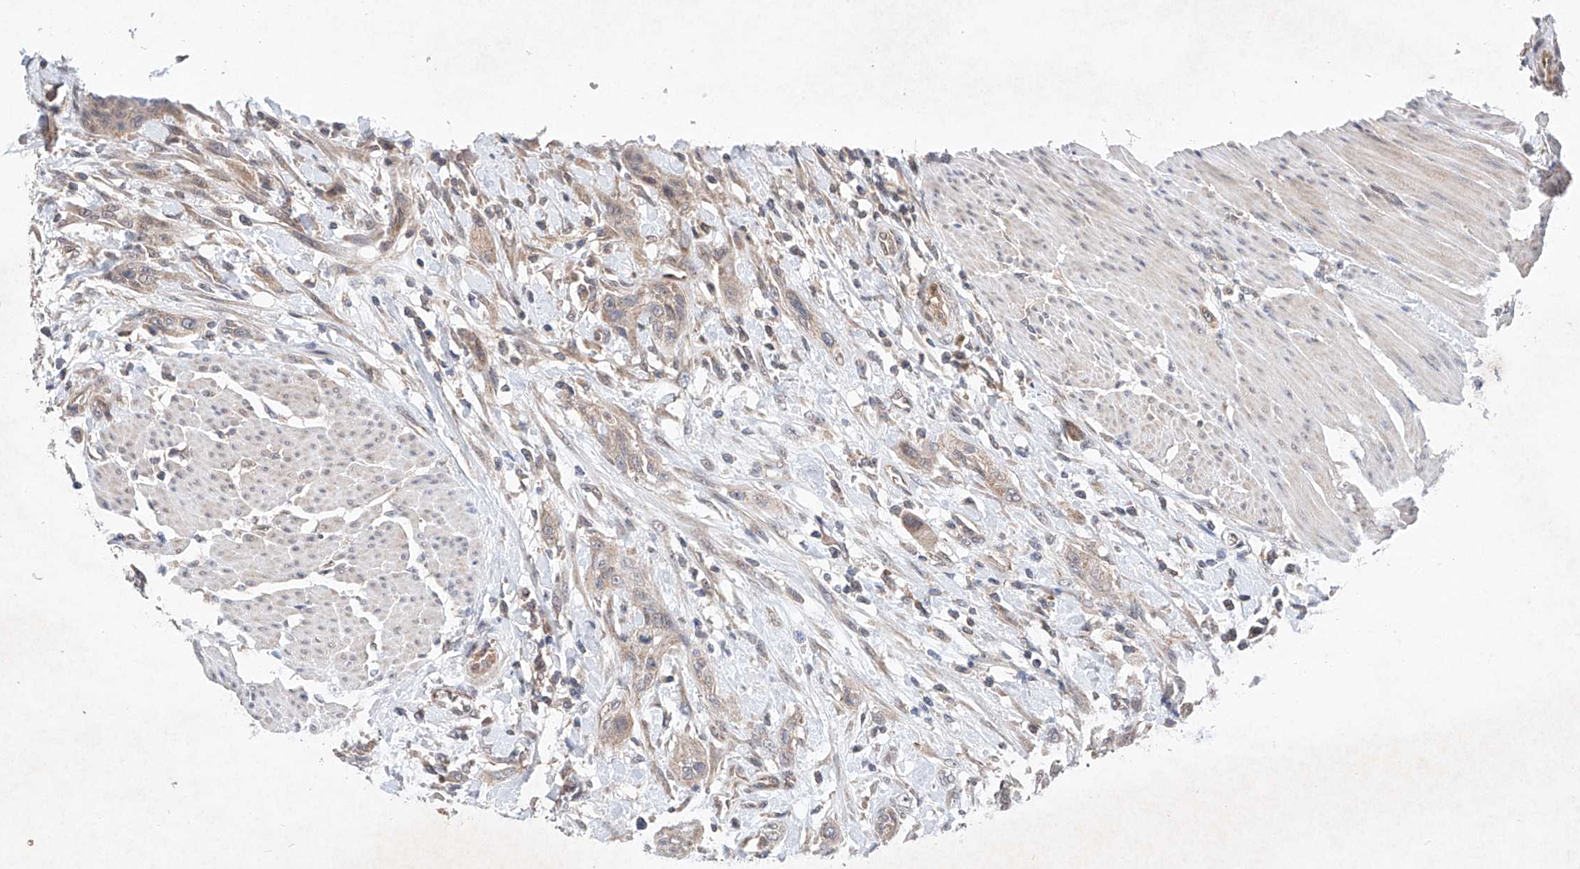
{"staining": {"intensity": "weak", "quantity": "25%-75%", "location": "cytoplasmic/membranous"}, "tissue": "urothelial cancer", "cell_type": "Tumor cells", "image_type": "cancer", "snomed": [{"axis": "morphology", "description": "Urothelial carcinoma, High grade"}, {"axis": "topography", "description": "Urinary bladder"}], "caption": "The image reveals staining of high-grade urothelial carcinoma, revealing weak cytoplasmic/membranous protein positivity (brown color) within tumor cells.", "gene": "FASTK", "patient": {"sex": "male", "age": 35}}